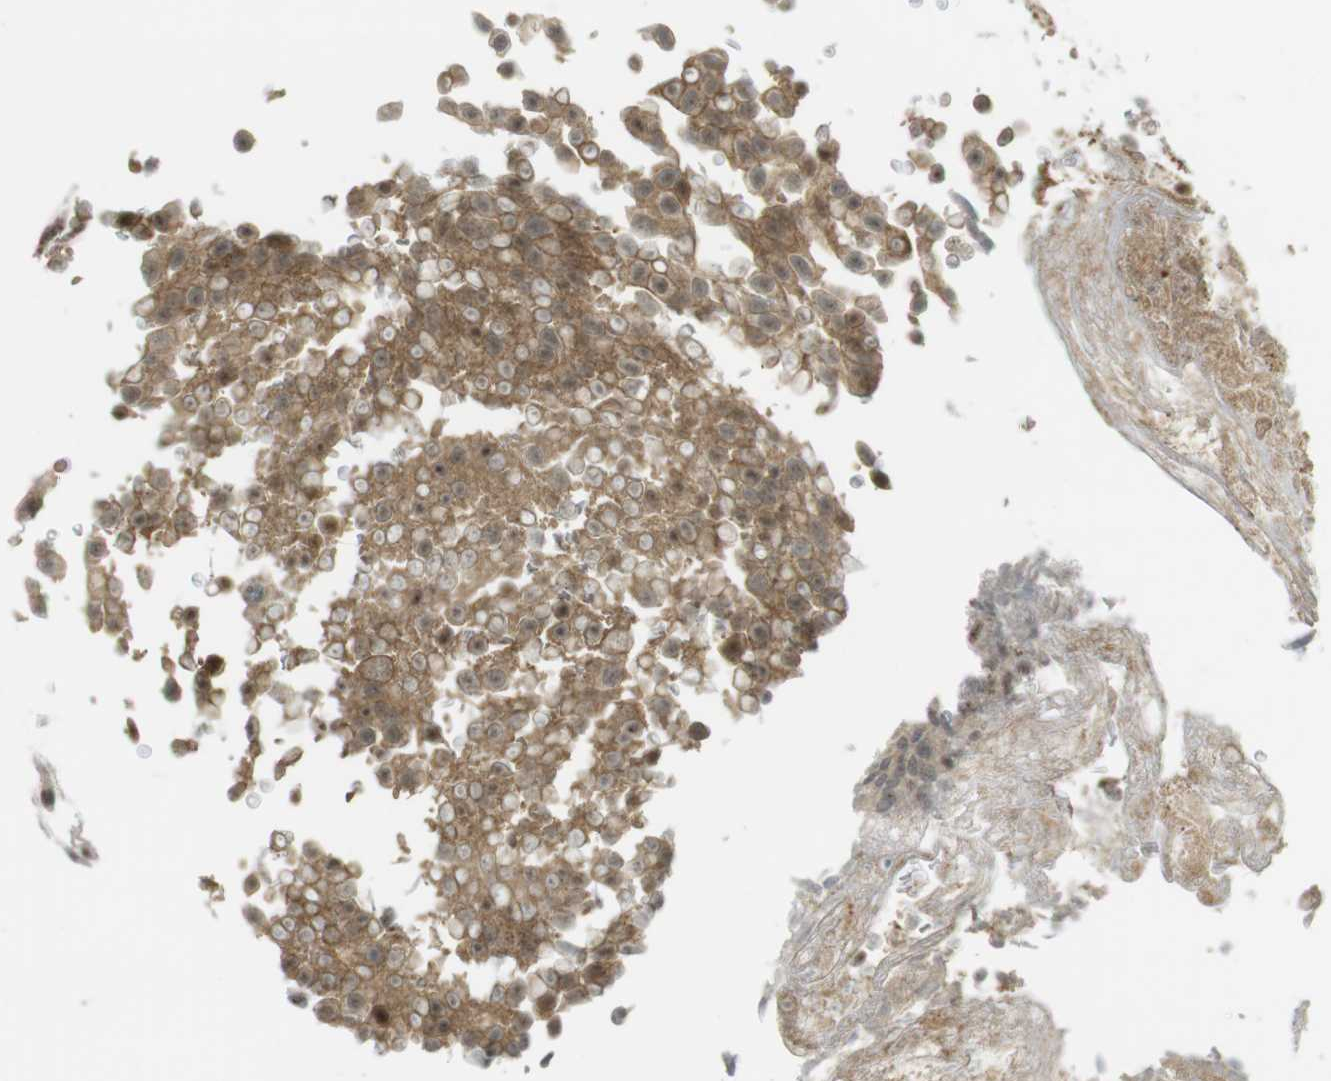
{"staining": {"intensity": "moderate", "quantity": ">75%", "location": "cytoplasmic/membranous,nuclear"}, "tissue": "urothelial cancer", "cell_type": "Tumor cells", "image_type": "cancer", "snomed": [{"axis": "morphology", "description": "Urothelial carcinoma, Low grade"}, {"axis": "topography", "description": "Urinary bladder"}], "caption": "Moderate cytoplasmic/membranous and nuclear protein positivity is present in approximately >75% of tumor cells in urothelial carcinoma (low-grade). The protein of interest is shown in brown color, while the nuclei are stained blue.", "gene": "PPP1R13B", "patient": {"sex": "male", "age": 78}}